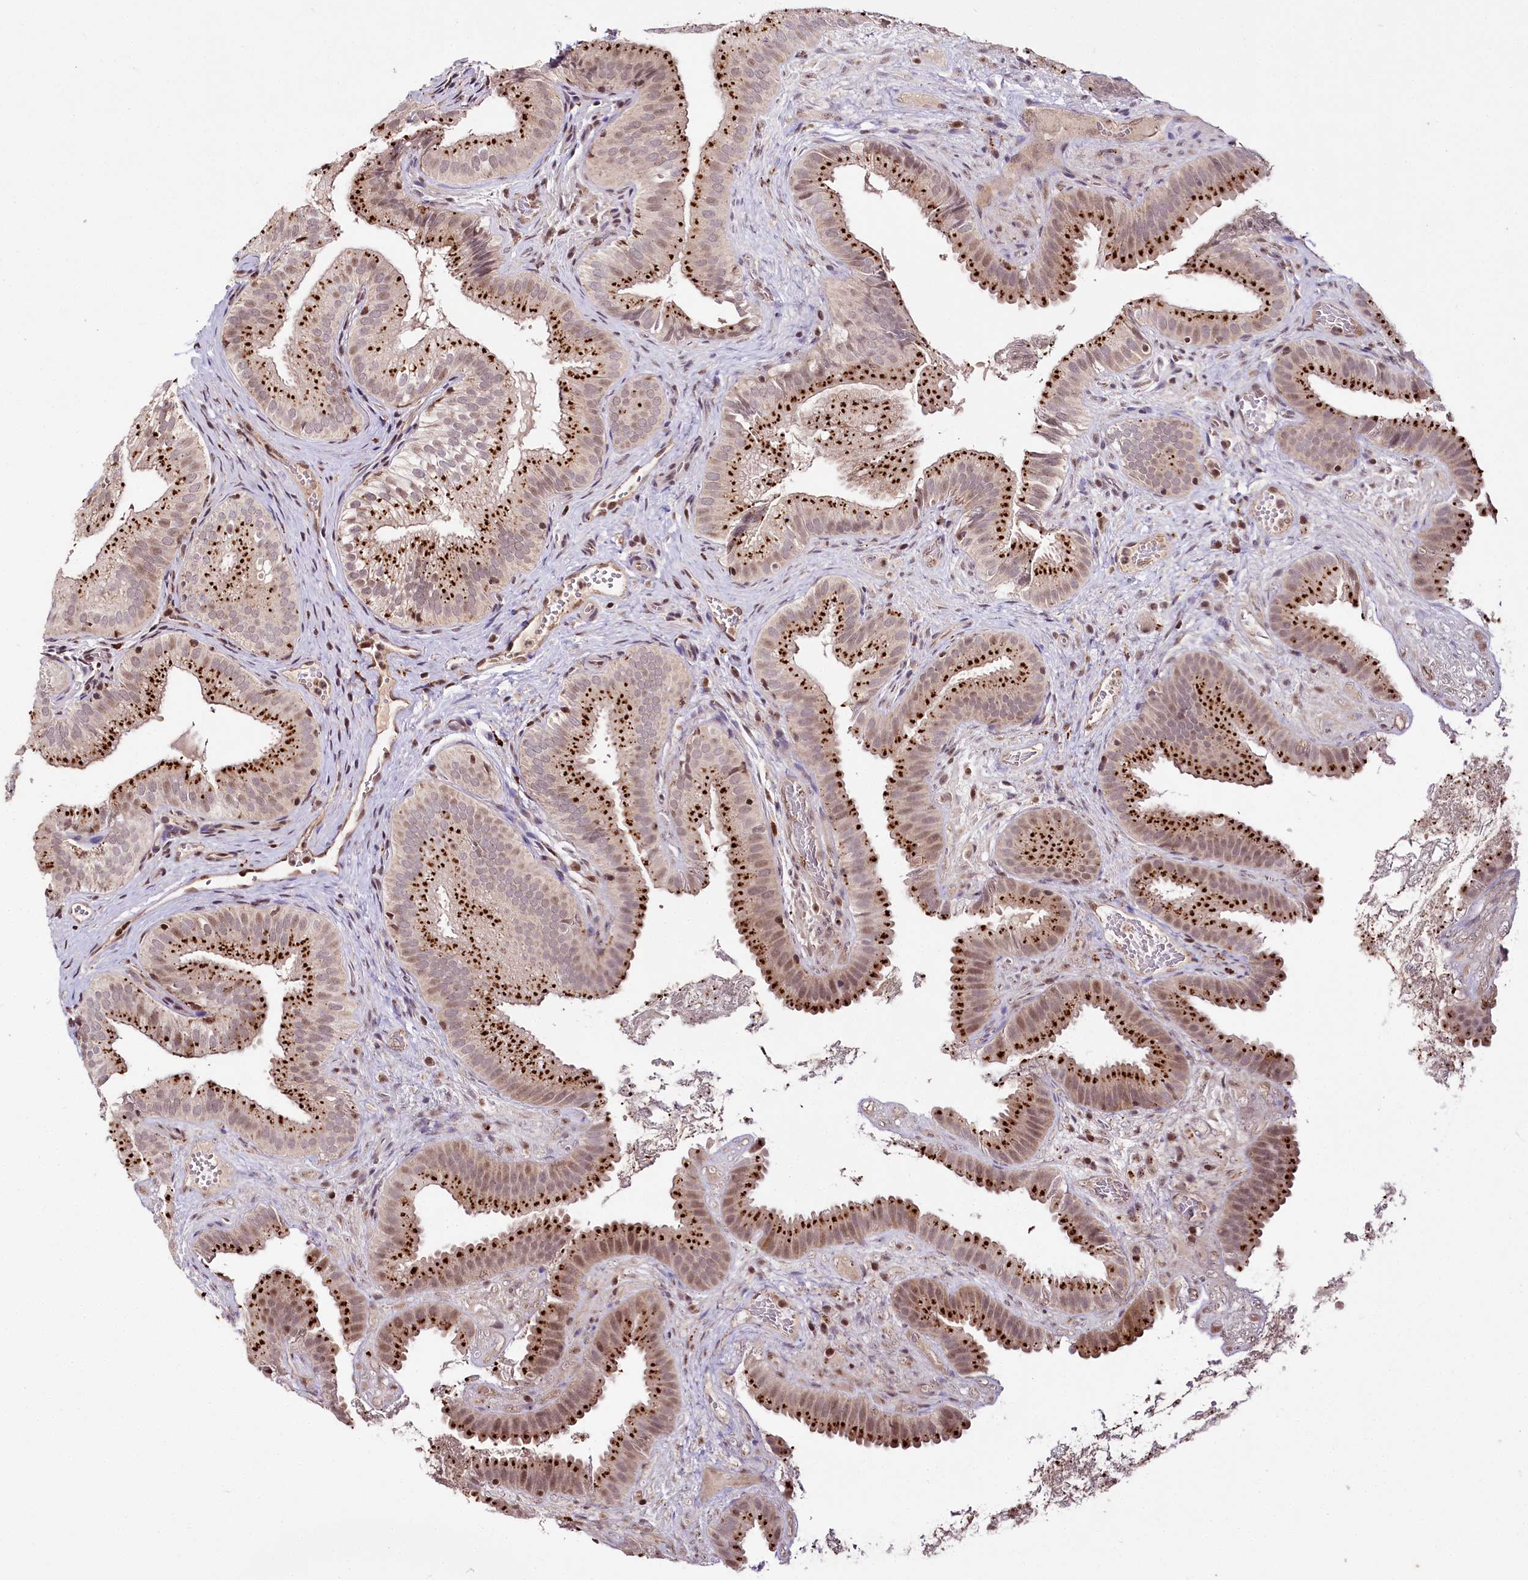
{"staining": {"intensity": "strong", "quantity": ">75%", "location": "cytoplasmic/membranous"}, "tissue": "gallbladder", "cell_type": "Glandular cells", "image_type": "normal", "snomed": [{"axis": "morphology", "description": "Normal tissue, NOS"}, {"axis": "topography", "description": "Gallbladder"}], "caption": "Immunohistochemical staining of normal human gallbladder reveals >75% levels of strong cytoplasmic/membranous protein expression in approximately >75% of glandular cells. The staining was performed using DAB to visualize the protein expression in brown, while the nuclei were stained in blue with hematoxylin (Magnification: 20x).", "gene": "HOXC8", "patient": {"sex": "female", "age": 30}}